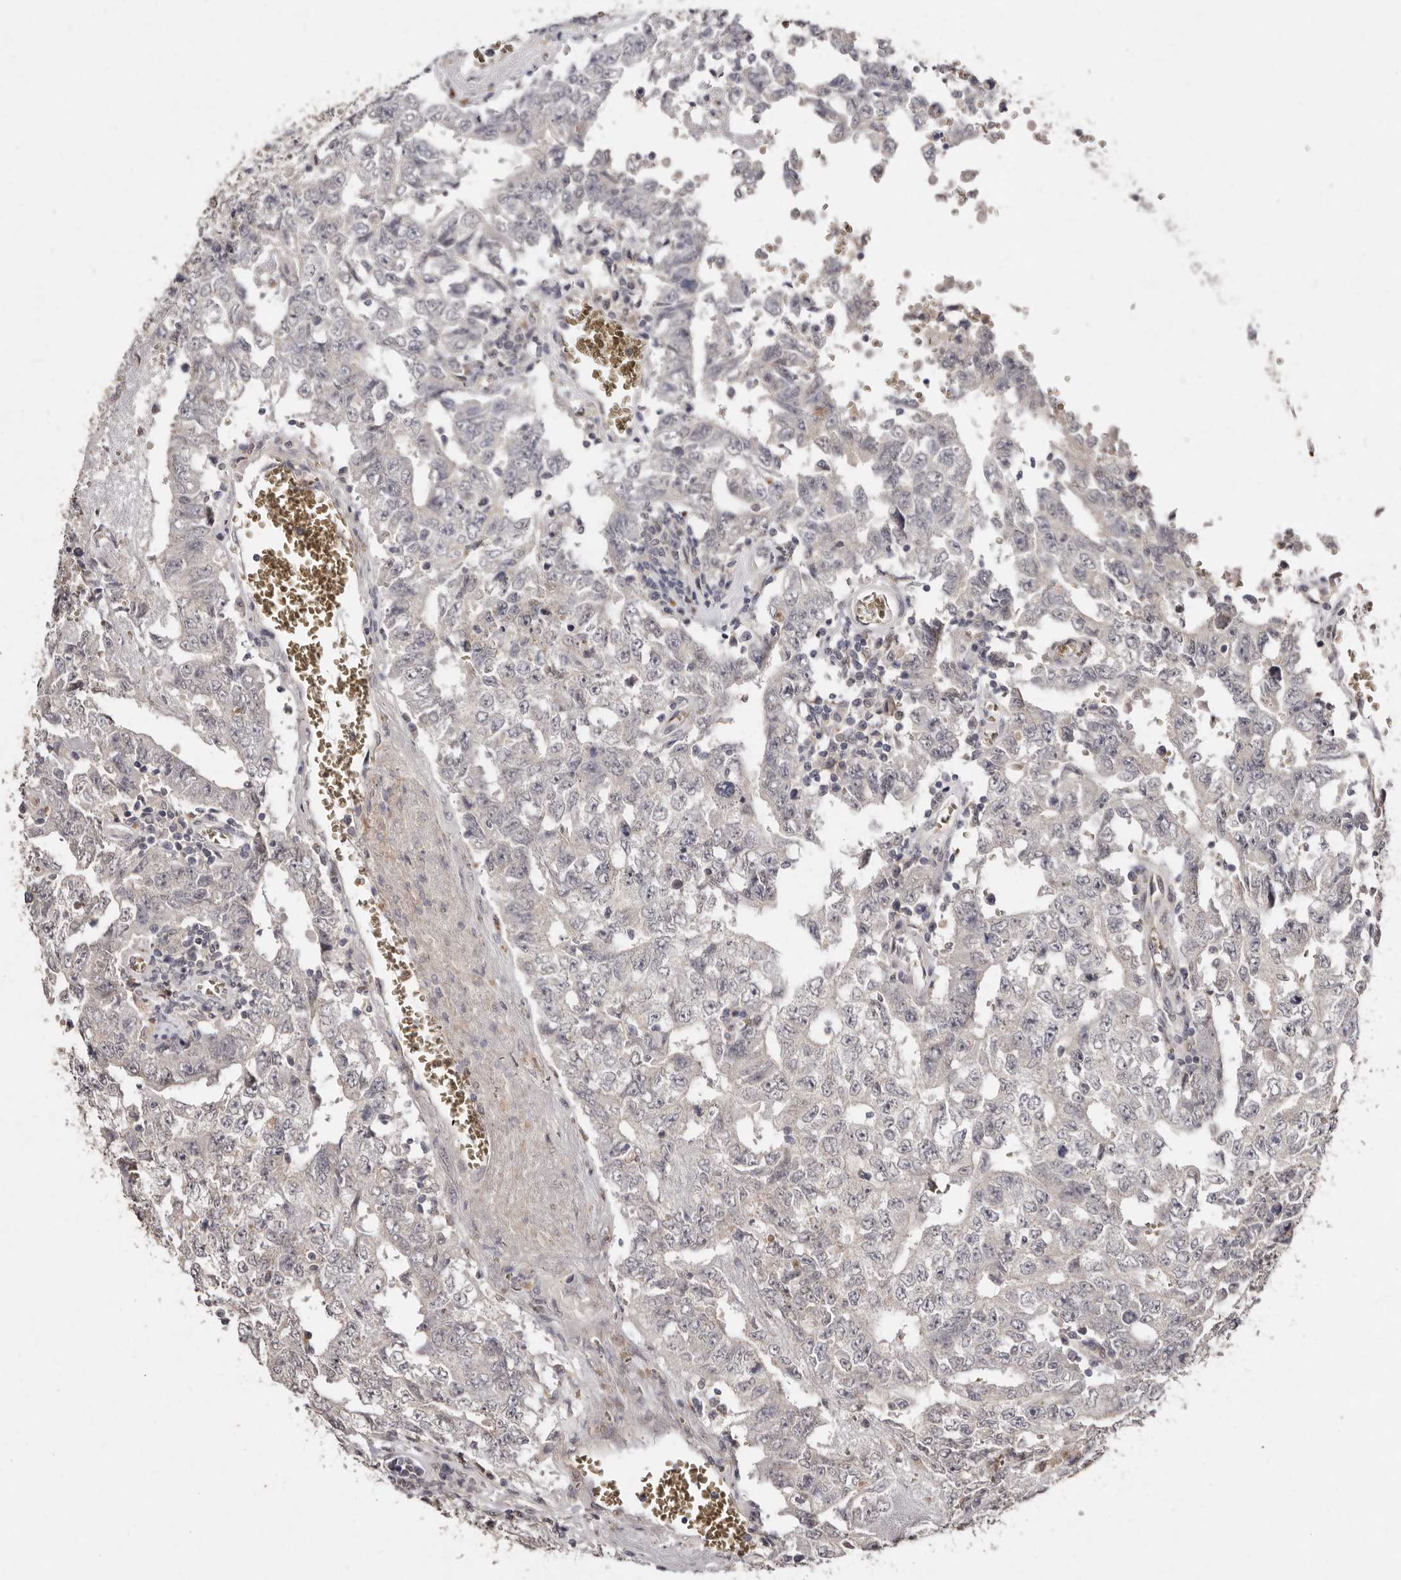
{"staining": {"intensity": "negative", "quantity": "none", "location": "none"}, "tissue": "testis cancer", "cell_type": "Tumor cells", "image_type": "cancer", "snomed": [{"axis": "morphology", "description": "Carcinoma, Embryonal, NOS"}, {"axis": "topography", "description": "Testis"}], "caption": "Image shows no significant protein staining in tumor cells of testis cancer.", "gene": "SULT1E1", "patient": {"sex": "male", "age": 26}}